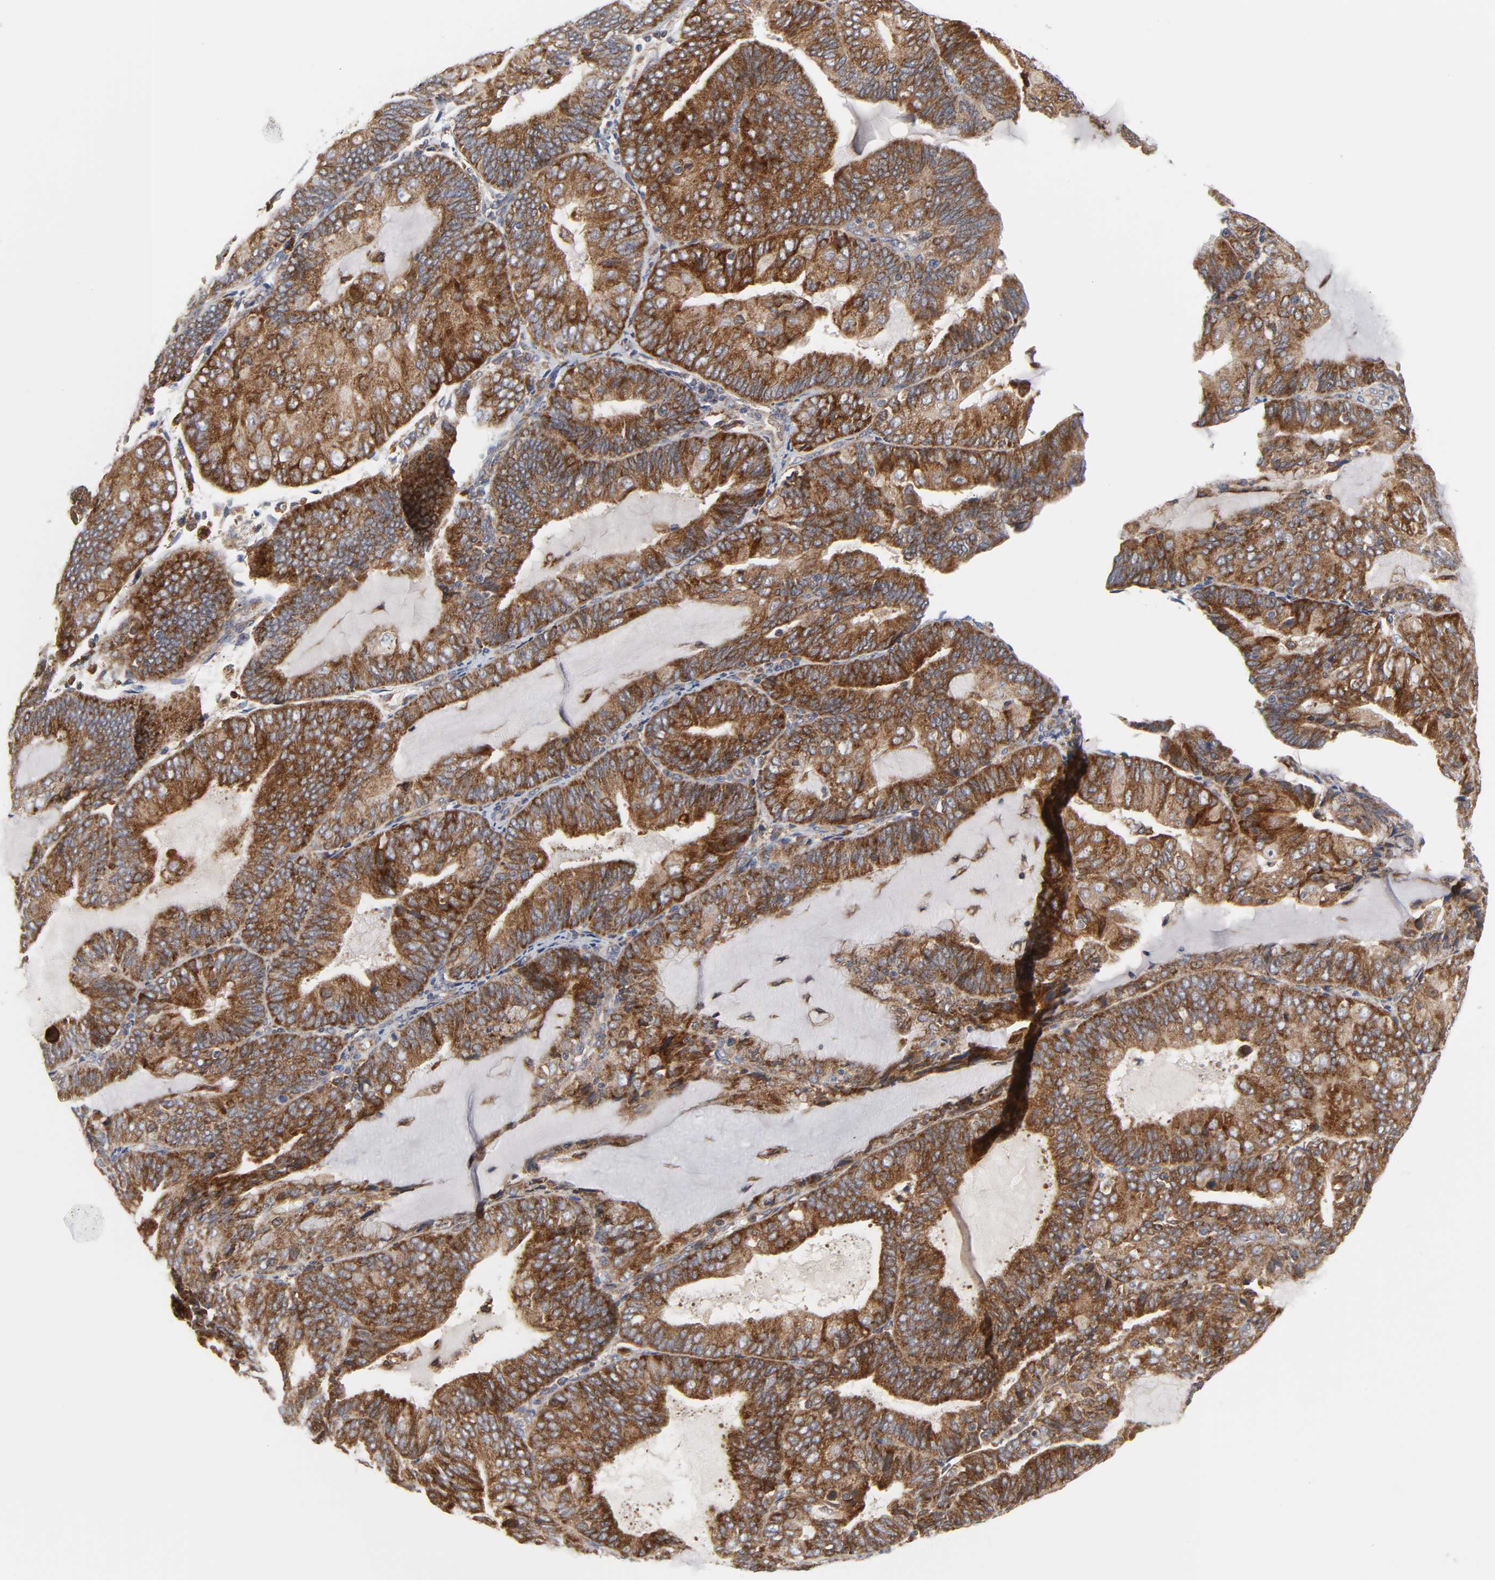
{"staining": {"intensity": "strong", "quantity": ">75%", "location": "cytoplasmic/membranous"}, "tissue": "endometrial cancer", "cell_type": "Tumor cells", "image_type": "cancer", "snomed": [{"axis": "morphology", "description": "Adenocarcinoma, NOS"}, {"axis": "topography", "description": "Endometrium"}], "caption": "This photomicrograph exhibits immunohistochemistry (IHC) staining of human endometrial cancer (adenocarcinoma), with high strong cytoplasmic/membranous staining in about >75% of tumor cells.", "gene": "BAX", "patient": {"sex": "female", "age": 81}}